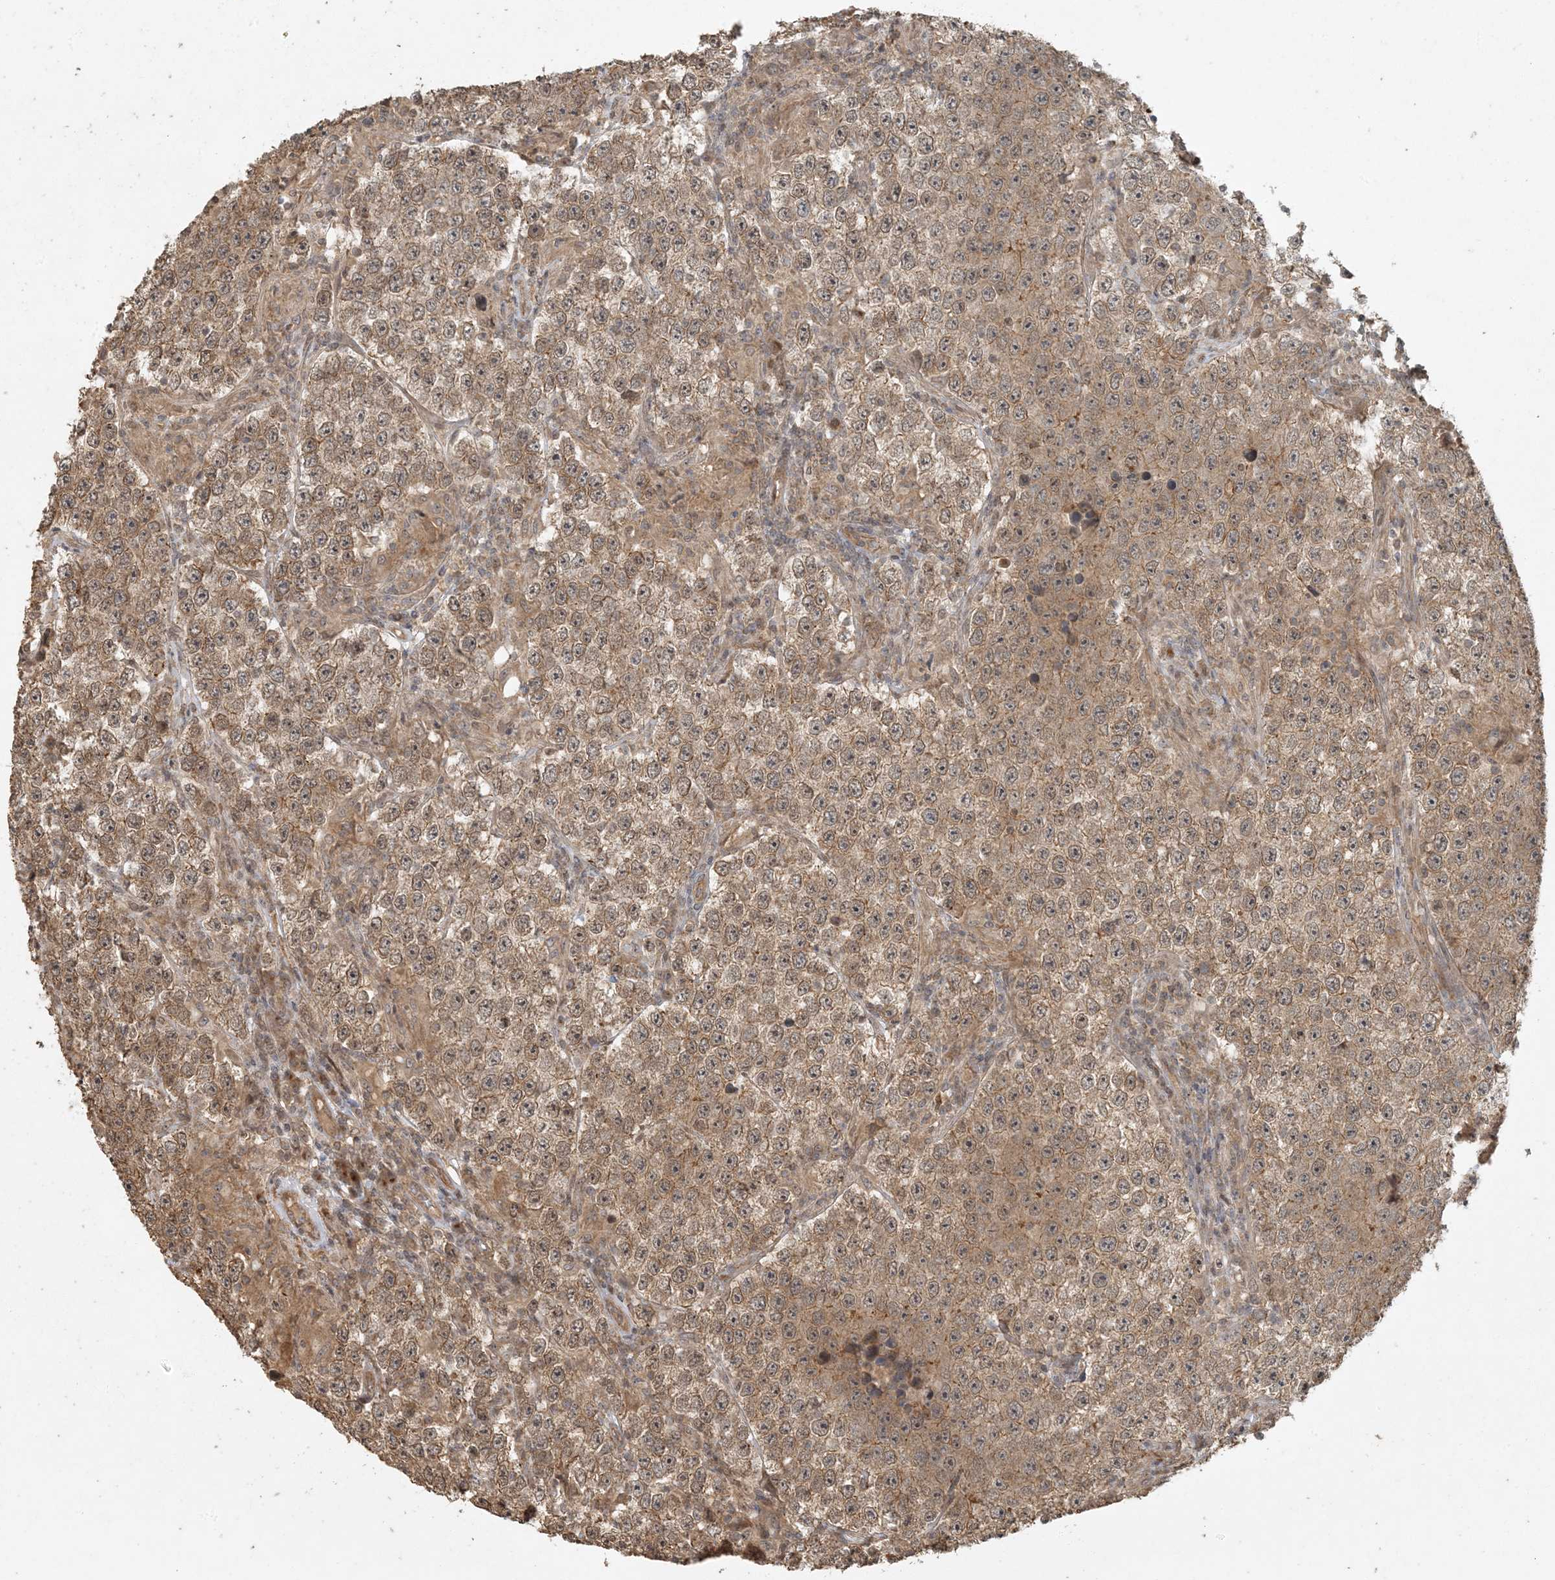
{"staining": {"intensity": "moderate", "quantity": ">75%", "location": "cytoplasmic/membranous,nuclear"}, "tissue": "testis cancer", "cell_type": "Tumor cells", "image_type": "cancer", "snomed": [{"axis": "morphology", "description": "Normal tissue, NOS"}, {"axis": "morphology", "description": "Urothelial carcinoma, High grade"}, {"axis": "morphology", "description": "Seminoma, NOS"}, {"axis": "morphology", "description": "Carcinoma, Embryonal, NOS"}, {"axis": "topography", "description": "Urinary bladder"}, {"axis": "topography", "description": "Testis"}], "caption": "Human testis cancer stained with a protein marker demonstrates moderate staining in tumor cells.", "gene": "AK9", "patient": {"sex": "male", "age": 41}}